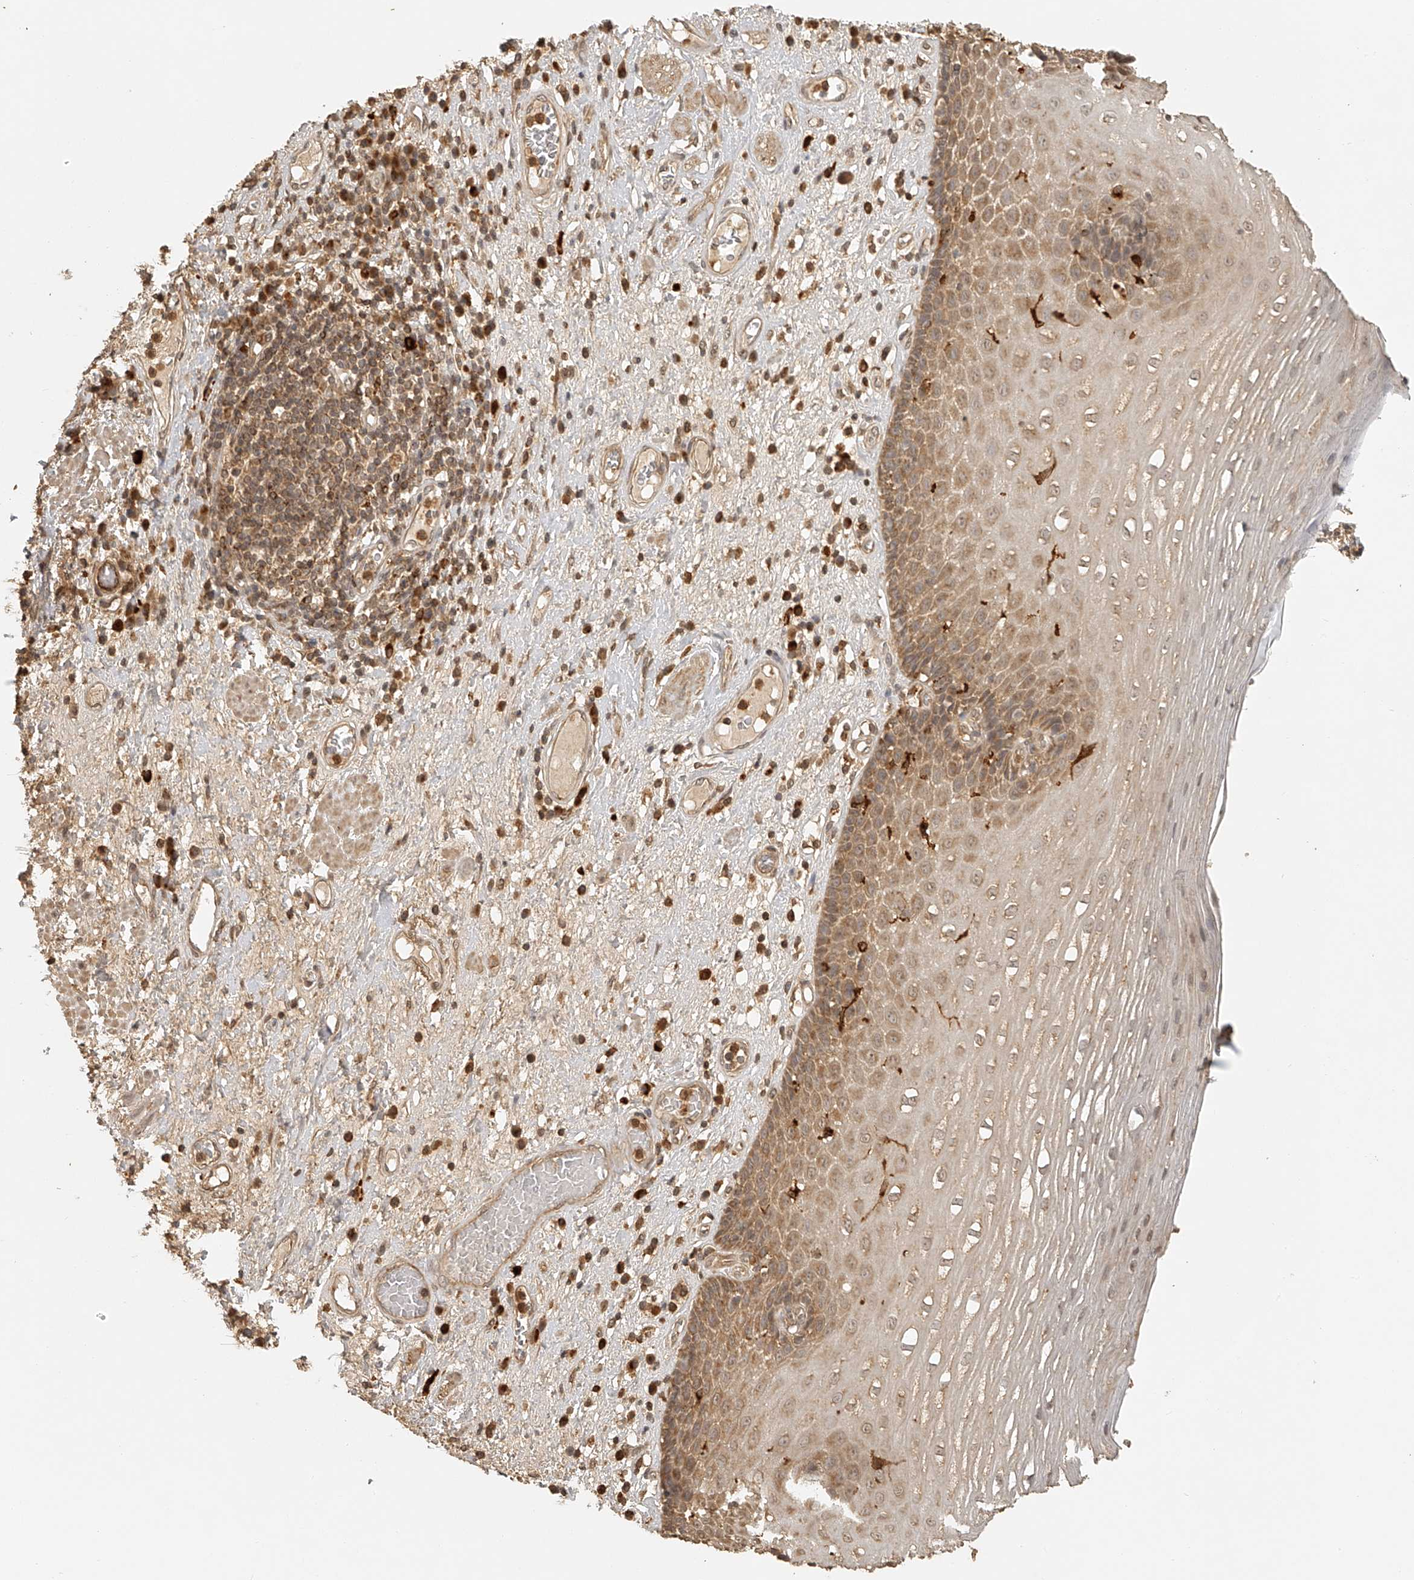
{"staining": {"intensity": "moderate", "quantity": ">75%", "location": "cytoplasmic/membranous,nuclear"}, "tissue": "esophagus", "cell_type": "Squamous epithelial cells", "image_type": "normal", "snomed": [{"axis": "morphology", "description": "Normal tissue, NOS"}, {"axis": "morphology", "description": "Adenocarcinoma, NOS"}, {"axis": "topography", "description": "Esophagus"}], "caption": "The immunohistochemical stain labels moderate cytoplasmic/membranous,nuclear staining in squamous epithelial cells of unremarkable esophagus.", "gene": "BCL2L11", "patient": {"sex": "male", "age": 62}}